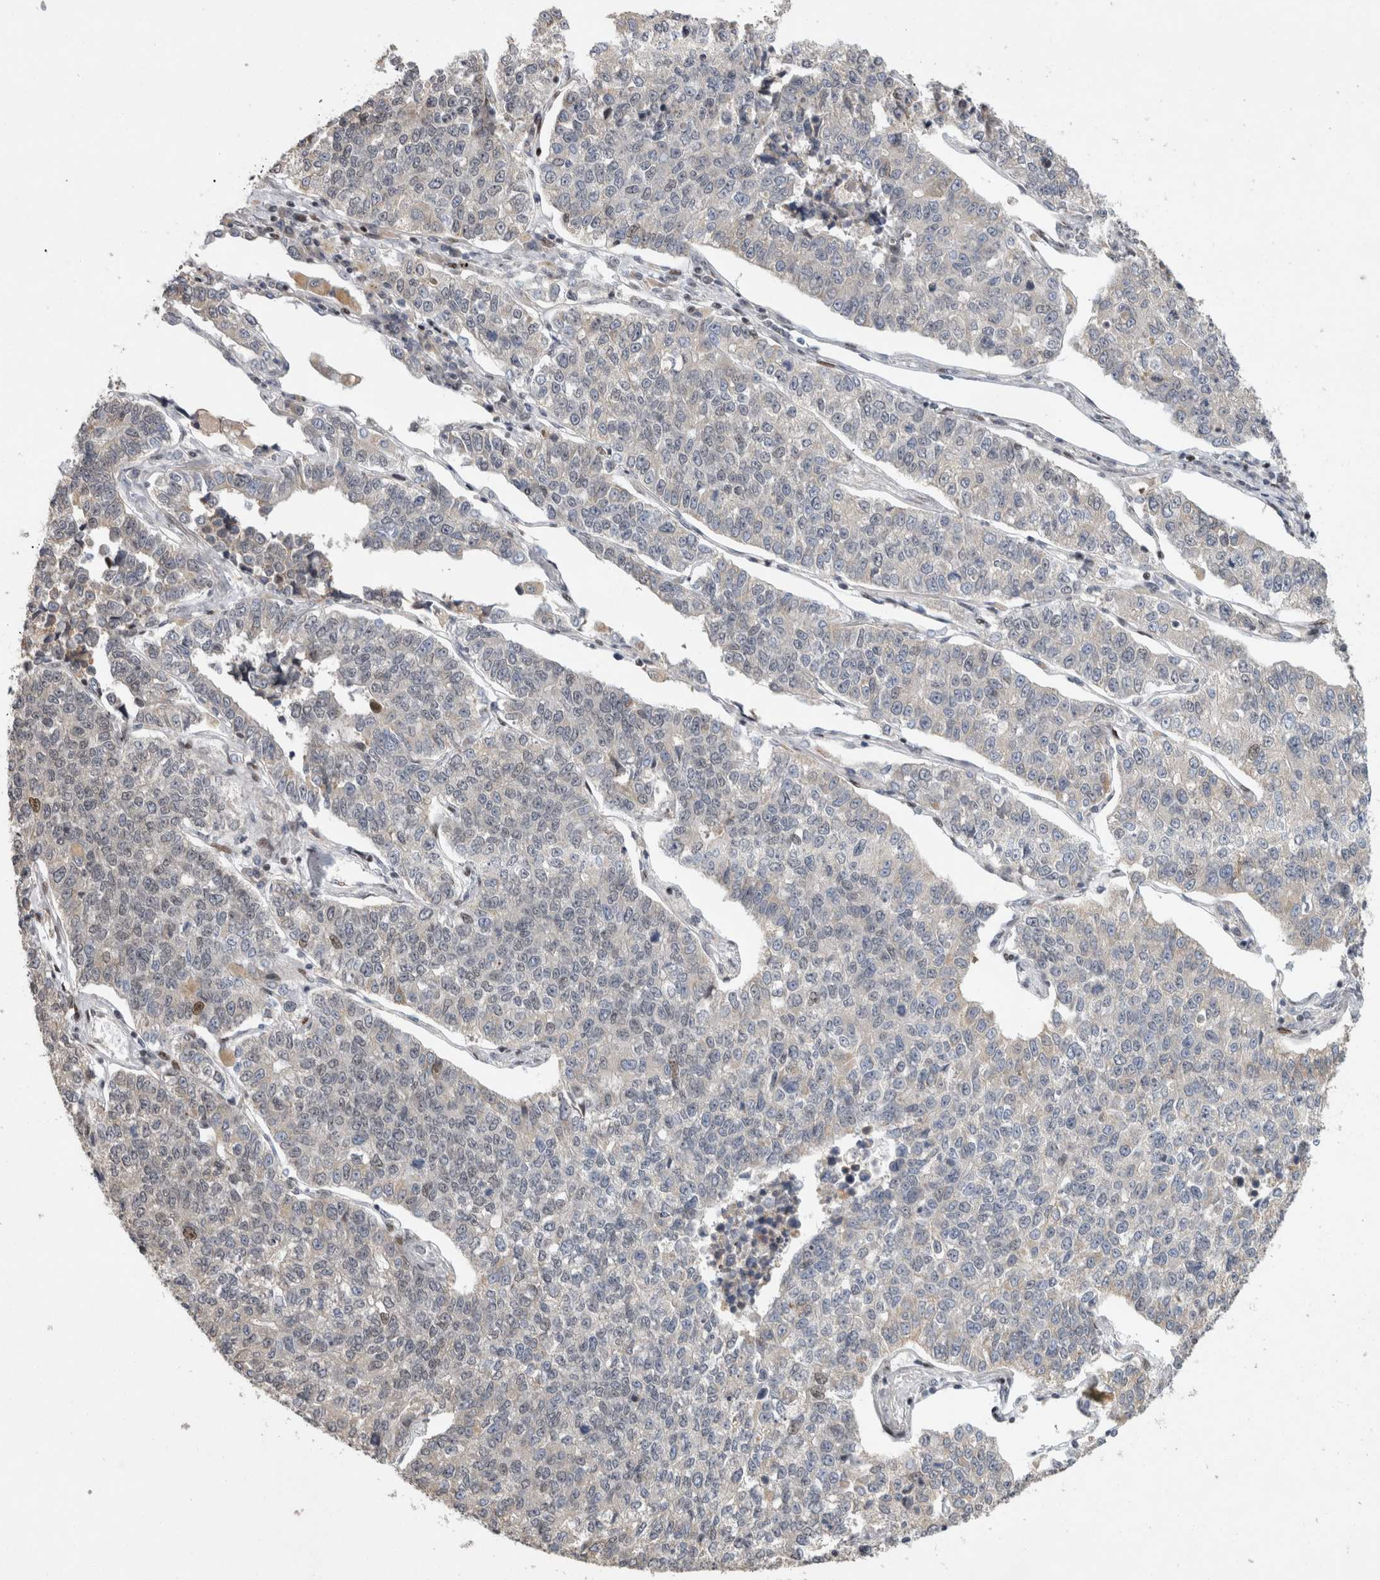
{"staining": {"intensity": "weak", "quantity": "<25%", "location": "nuclear"}, "tissue": "lung cancer", "cell_type": "Tumor cells", "image_type": "cancer", "snomed": [{"axis": "morphology", "description": "Adenocarcinoma, NOS"}, {"axis": "topography", "description": "Lung"}], "caption": "A high-resolution micrograph shows IHC staining of lung adenocarcinoma, which displays no significant positivity in tumor cells.", "gene": "C8orf58", "patient": {"sex": "male", "age": 49}}